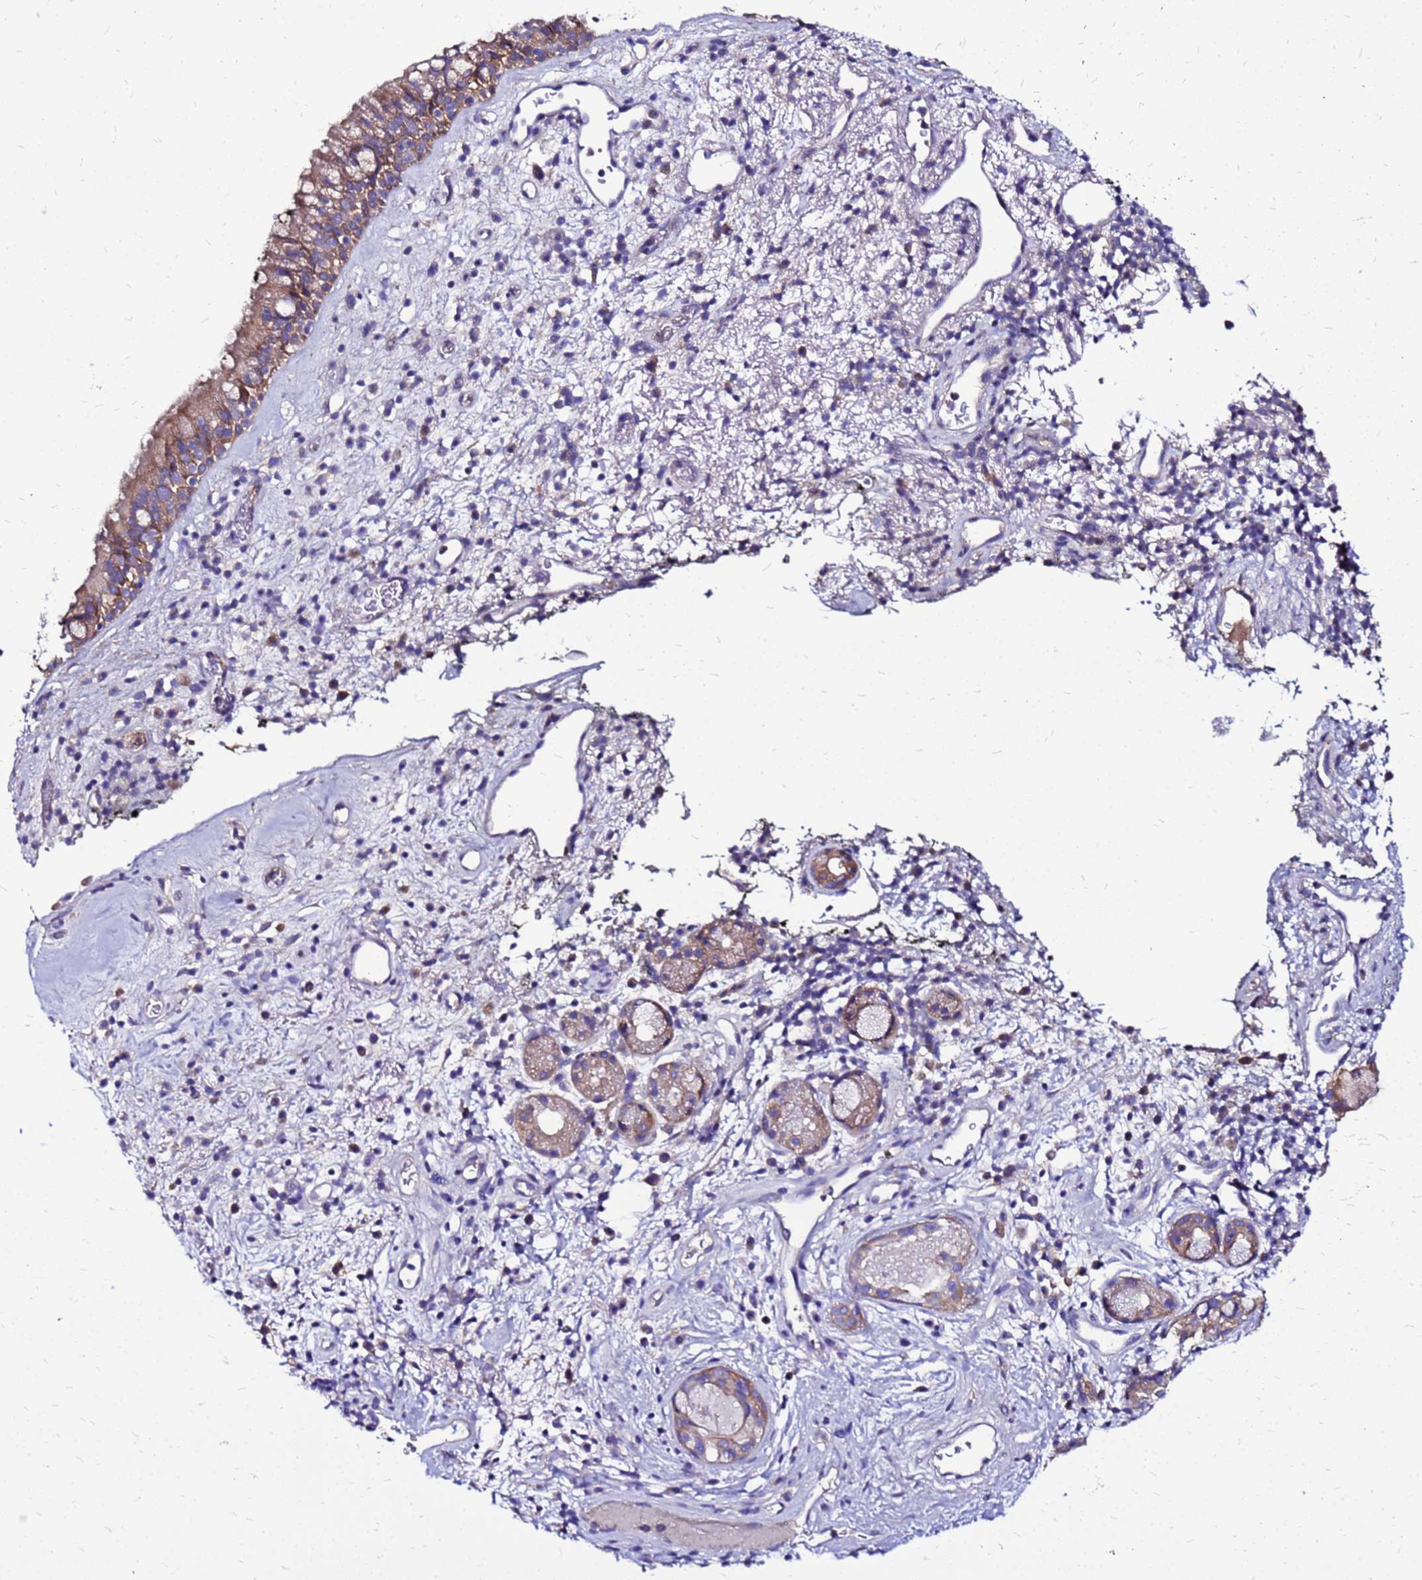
{"staining": {"intensity": "moderate", "quantity": ">75%", "location": "cytoplasmic/membranous"}, "tissue": "nasopharynx", "cell_type": "Respiratory epithelial cells", "image_type": "normal", "snomed": [{"axis": "morphology", "description": "Normal tissue, NOS"}, {"axis": "topography", "description": "Nasopharynx"}], "caption": "Immunohistochemistry (DAB) staining of benign human nasopharynx demonstrates moderate cytoplasmic/membranous protein positivity in about >75% of respiratory epithelial cells. (DAB IHC with brightfield microscopy, high magnification).", "gene": "ARHGEF35", "patient": {"sex": "male", "age": 82}}